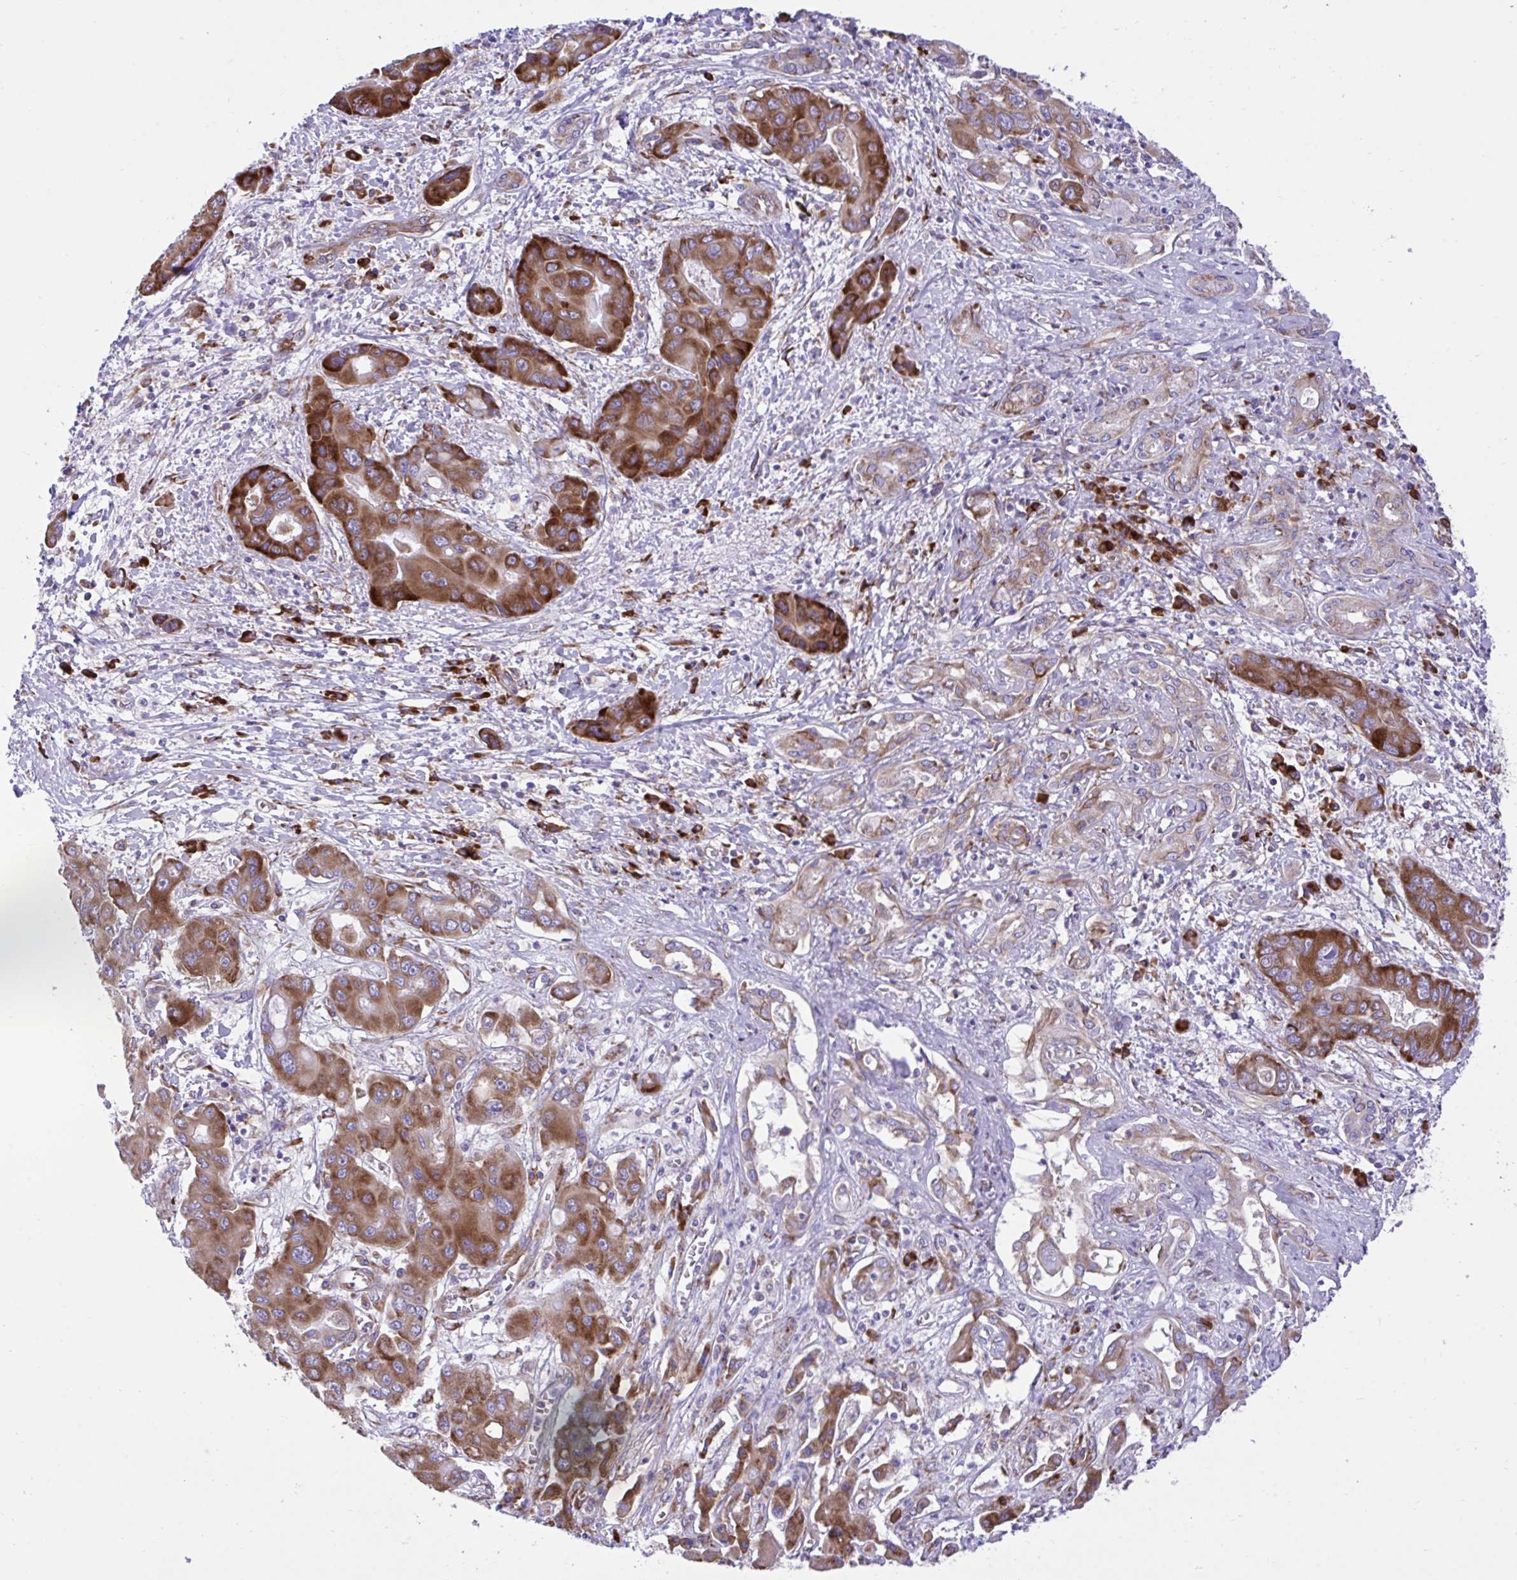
{"staining": {"intensity": "strong", "quantity": ">75%", "location": "cytoplasmic/membranous"}, "tissue": "liver cancer", "cell_type": "Tumor cells", "image_type": "cancer", "snomed": [{"axis": "morphology", "description": "Cholangiocarcinoma"}, {"axis": "topography", "description": "Liver"}], "caption": "Tumor cells exhibit high levels of strong cytoplasmic/membranous staining in about >75% of cells in liver cancer (cholangiocarcinoma).", "gene": "RPS15", "patient": {"sex": "male", "age": 67}}